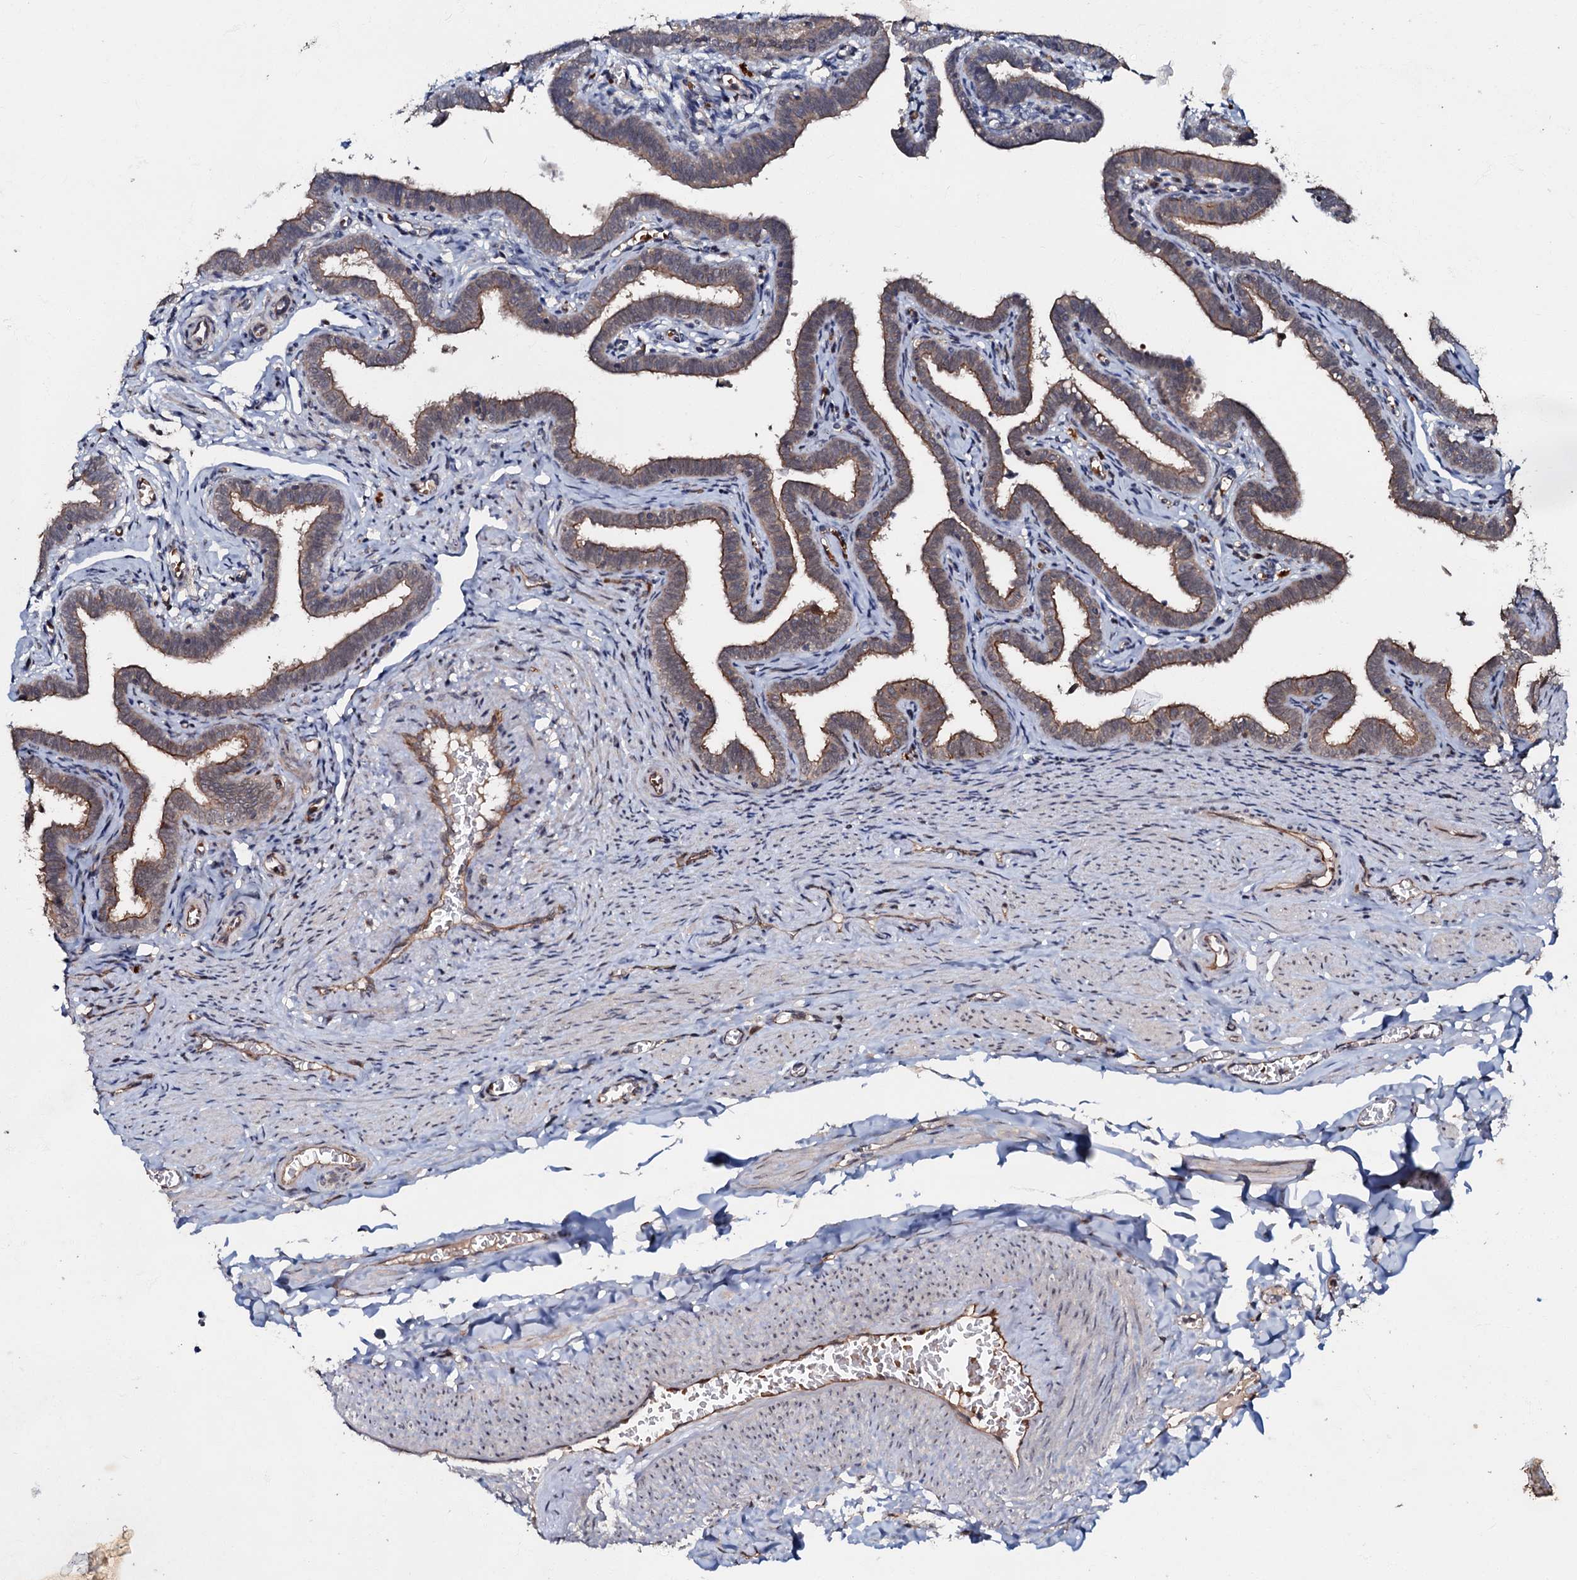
{"staining": {"intensity": "moderate", "quantity": ">75%", "location": "cytoplasmic/membranous"}, "tissue": "fallopian tube", "cell_type": "Glandular cells", "image_type": "normal", "snomed": [{"axis": "morphology", "description": "Normal tissue, NOS"}, {"axis": "topography", "description": "Fallopian tube"}], "caption": "DAB immunohistochemical staining of benign human fallopian tube exhibits moderate cytoplasmic/membranous protein staining in about >75% of glandular cells.", "gene": "MANSC4", "patient": {"sex": "female", "age": 36}}